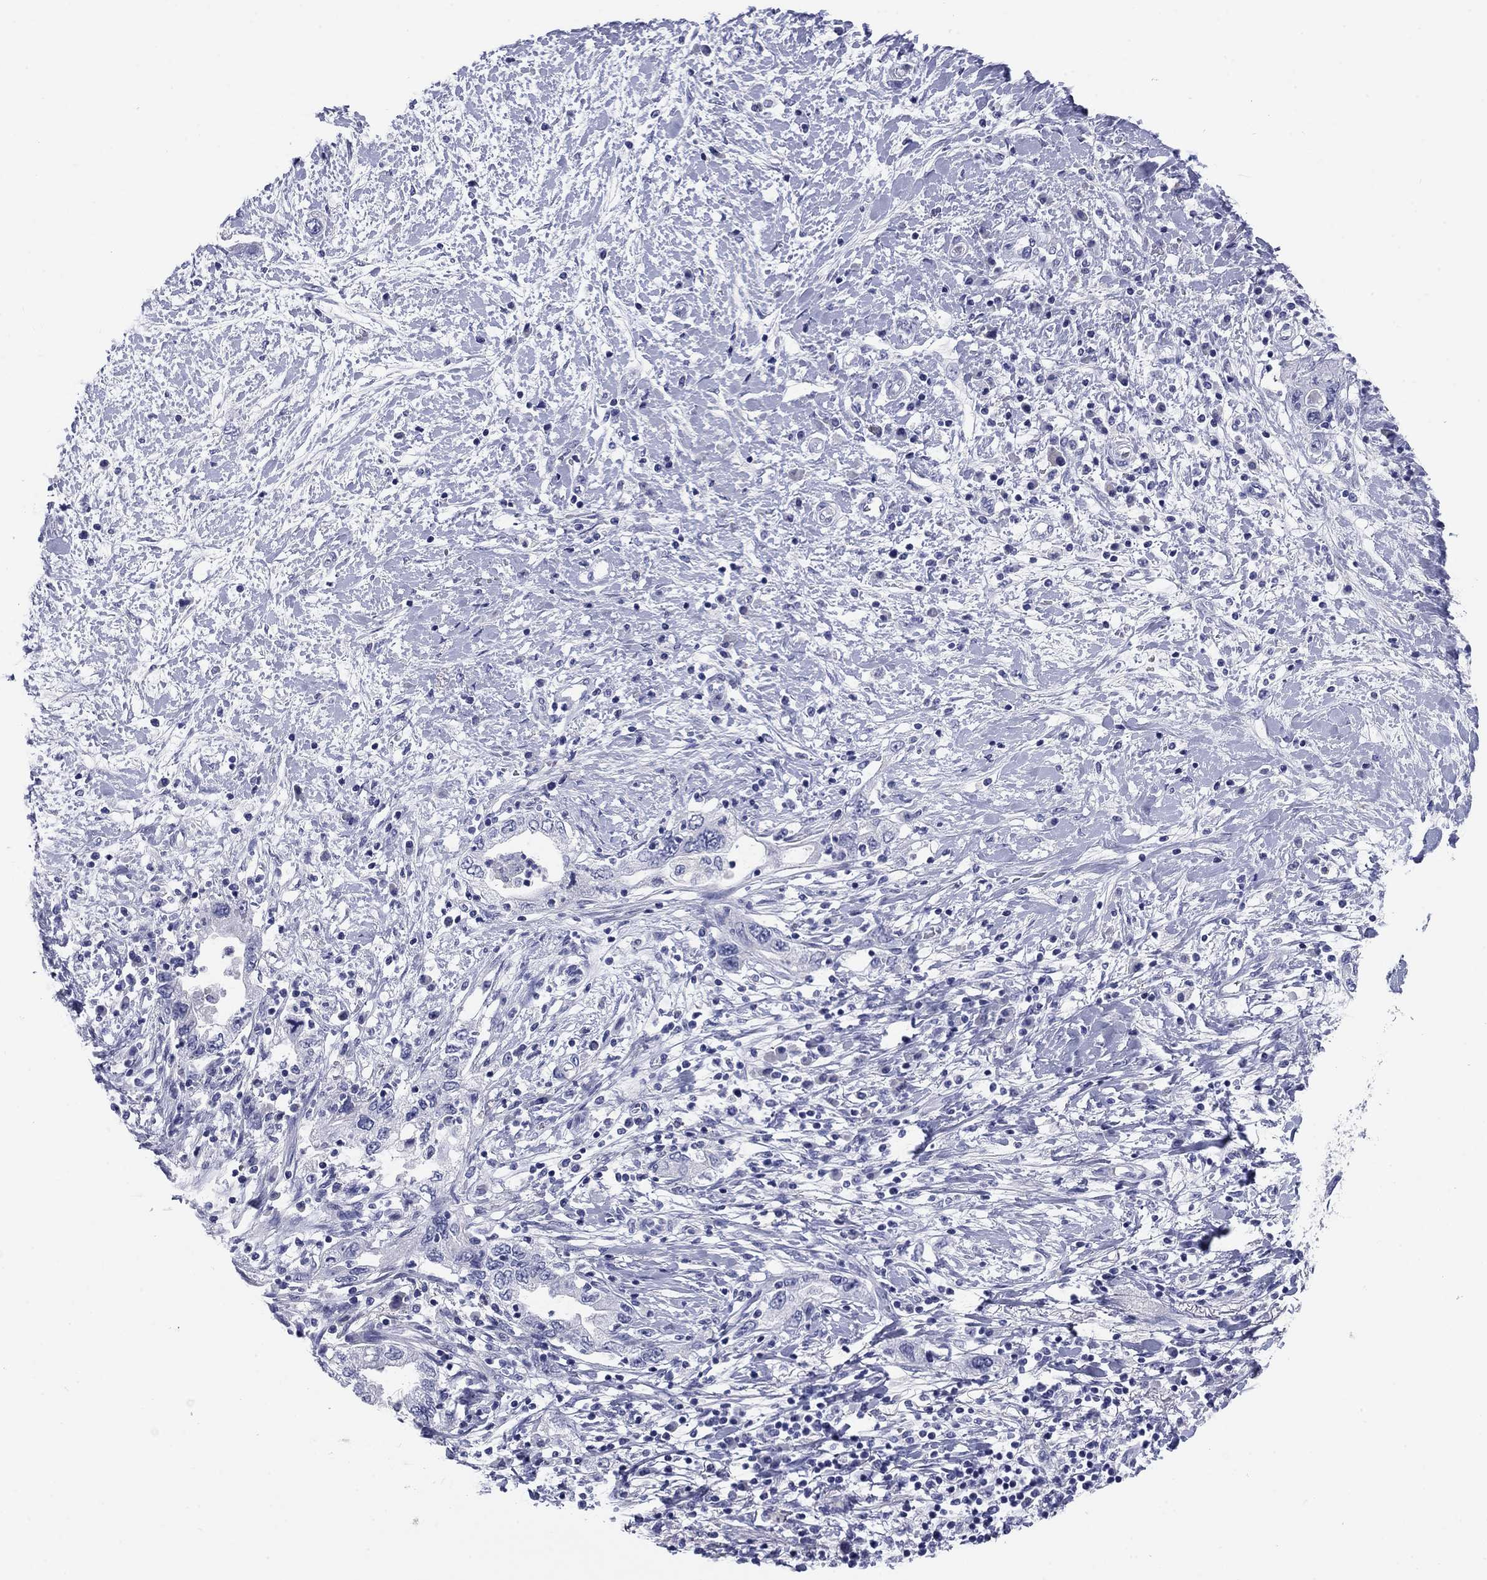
{"staining": {"intensity": "negative", "quantity": "none", "location": "none"}, "tissue": "pancreatic cancer", "cell_type": "Tumor cells", "image_type": "cancer", "snomed": [{"axis": "morphology", "description": "Adenocarcinoma, NOS"}, {"axis": "topography", "description": "Pancreas"}], "caption": "There is no significant positivity in tumor cells of pancreatic cancer (adenocarcinoma).", "gene": "KCNH1", "patient": {"sex": "female", "age": 73}}